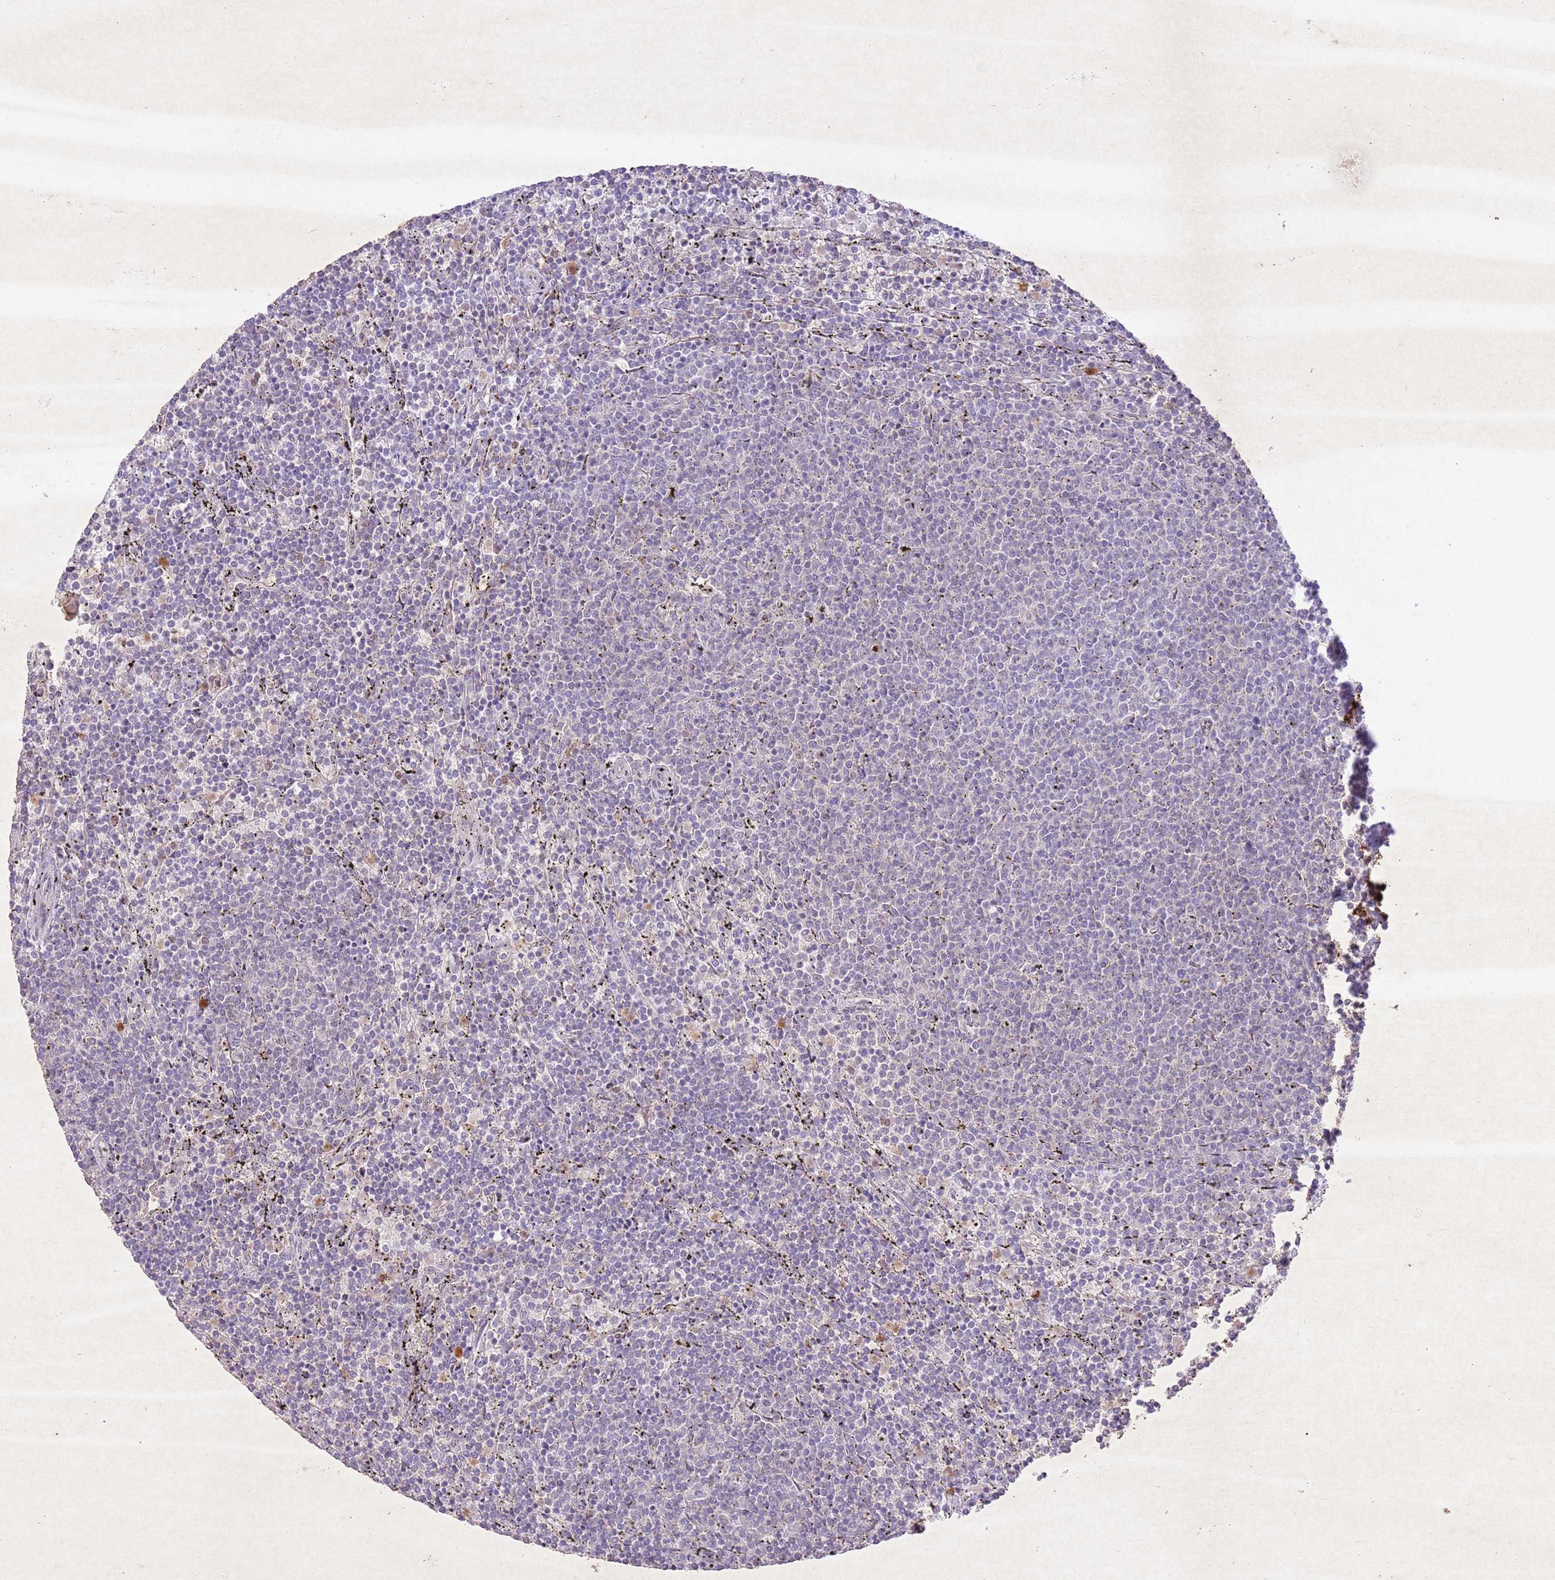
{"staining": {"intensity": "negative", "quantity": "none", "location": "none"}, "tissue": "lymphoma", "cell_type": "Tumor cells", "image_type": "cancer", "snomed": [{"axis": "morphology", "description": "Malignant lymphoma, non-Hodgkin's type, Low grade"}, {"axis": "topography", "description": "Spleen"}], "caption": "Tumor cells show no significant protein positivity in lymphoma. (DAB immunohistochemistry (IHC), high magnification).", "gene": "CCNI", "patient": {"sex": "female", "age": 50}}